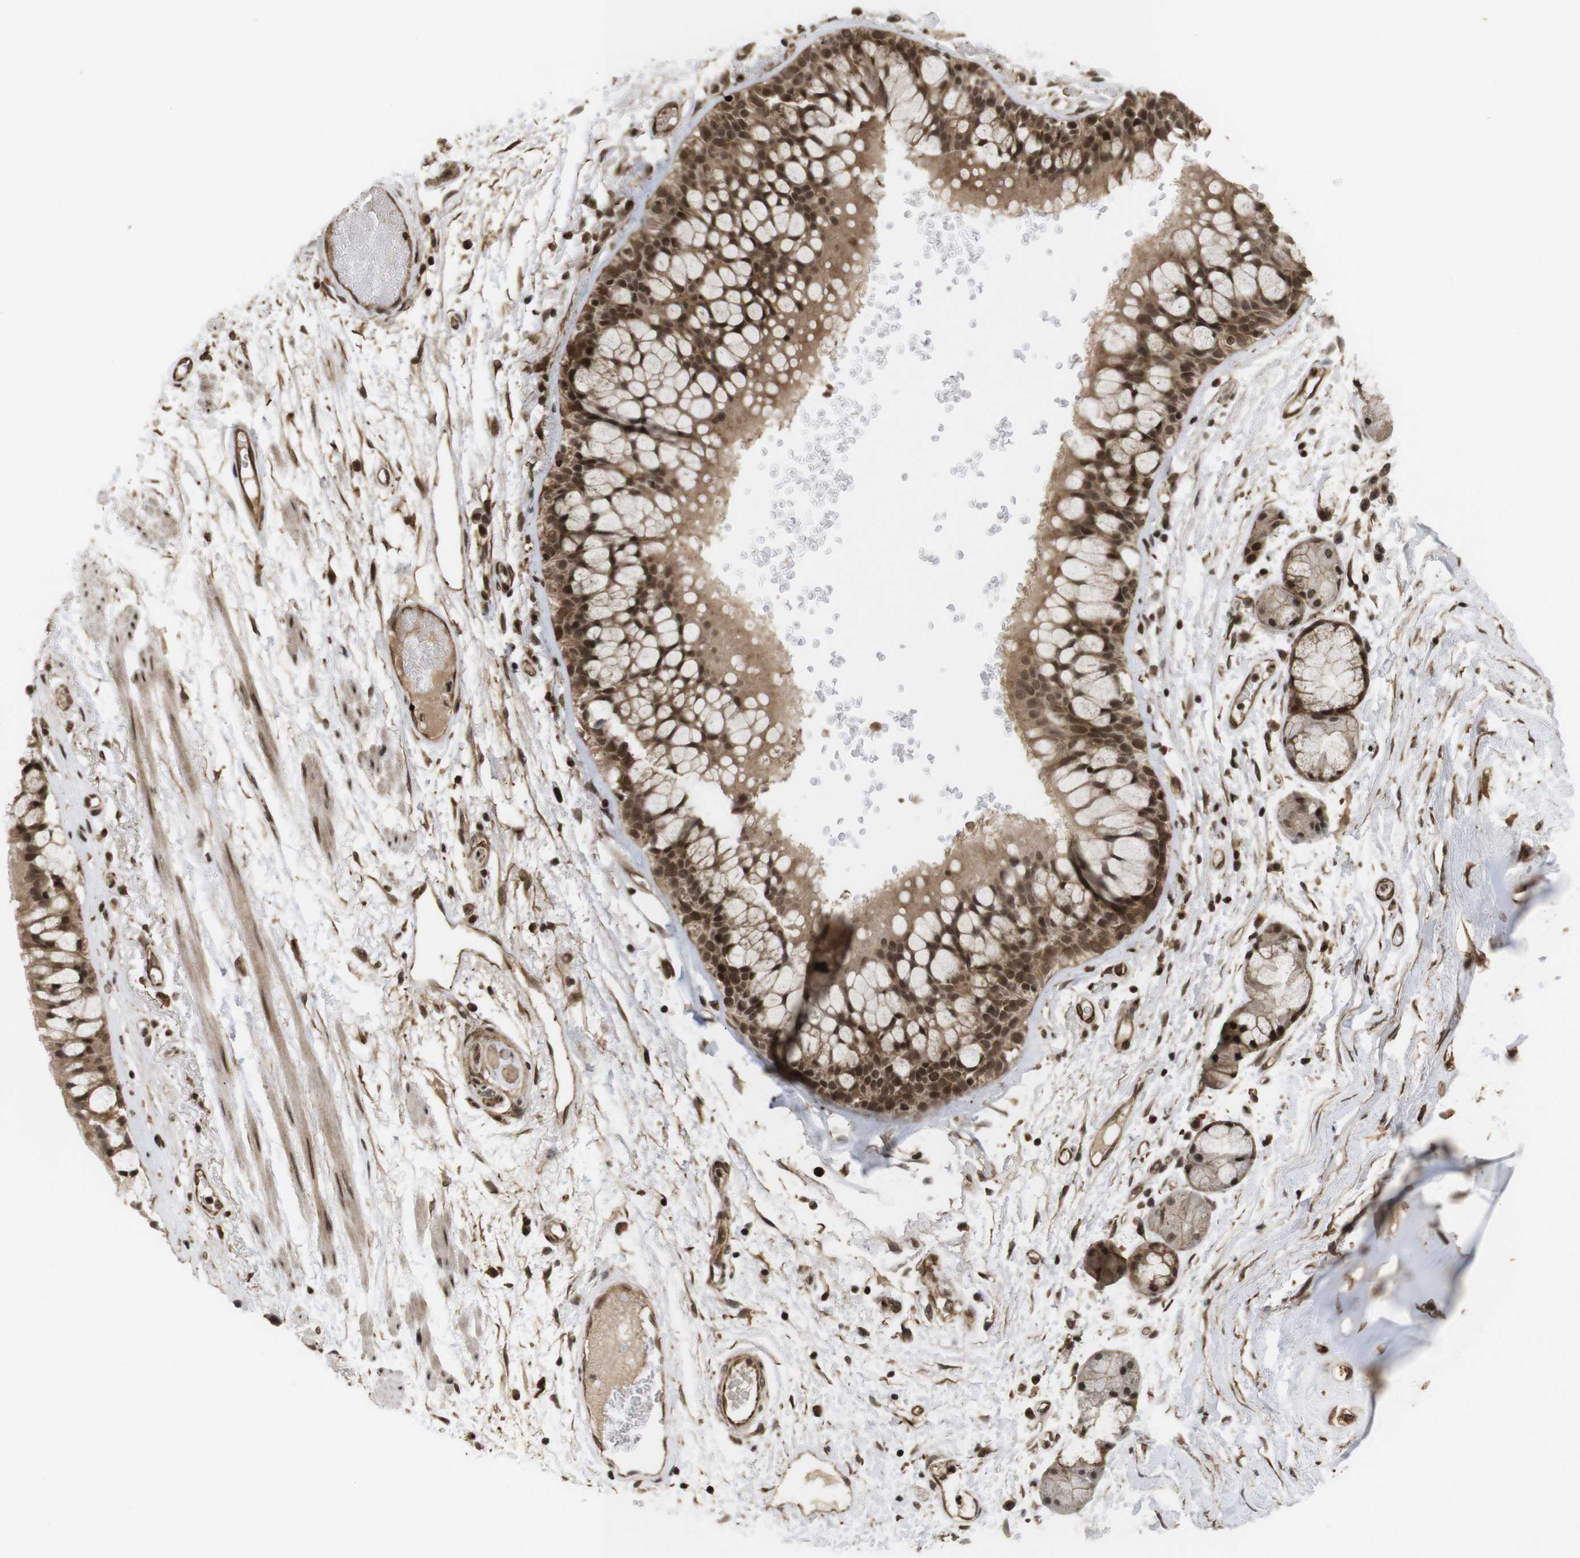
{"staining": {"intensity": "strong", "quantity": ">75%", "location": "cytoplasmic/membranous,nuclear"}, "tissue": "bronchus", "cell_type": "Respiratory epithelial cells", "image_type": "normal", "snomed": [{"axis": "morphology", "description": "Normal tissue, NOS"}, {"axis": "topography", "description": "Bronchus"}], "caption": "Bronchus stained with a brown dye reveals strong cytoplasmic/membranous,nuclear positive staining in about >75% of respiratory epithelial cells.", "gene": "SP2", "patient": {"sex": "male", "age": 66}}